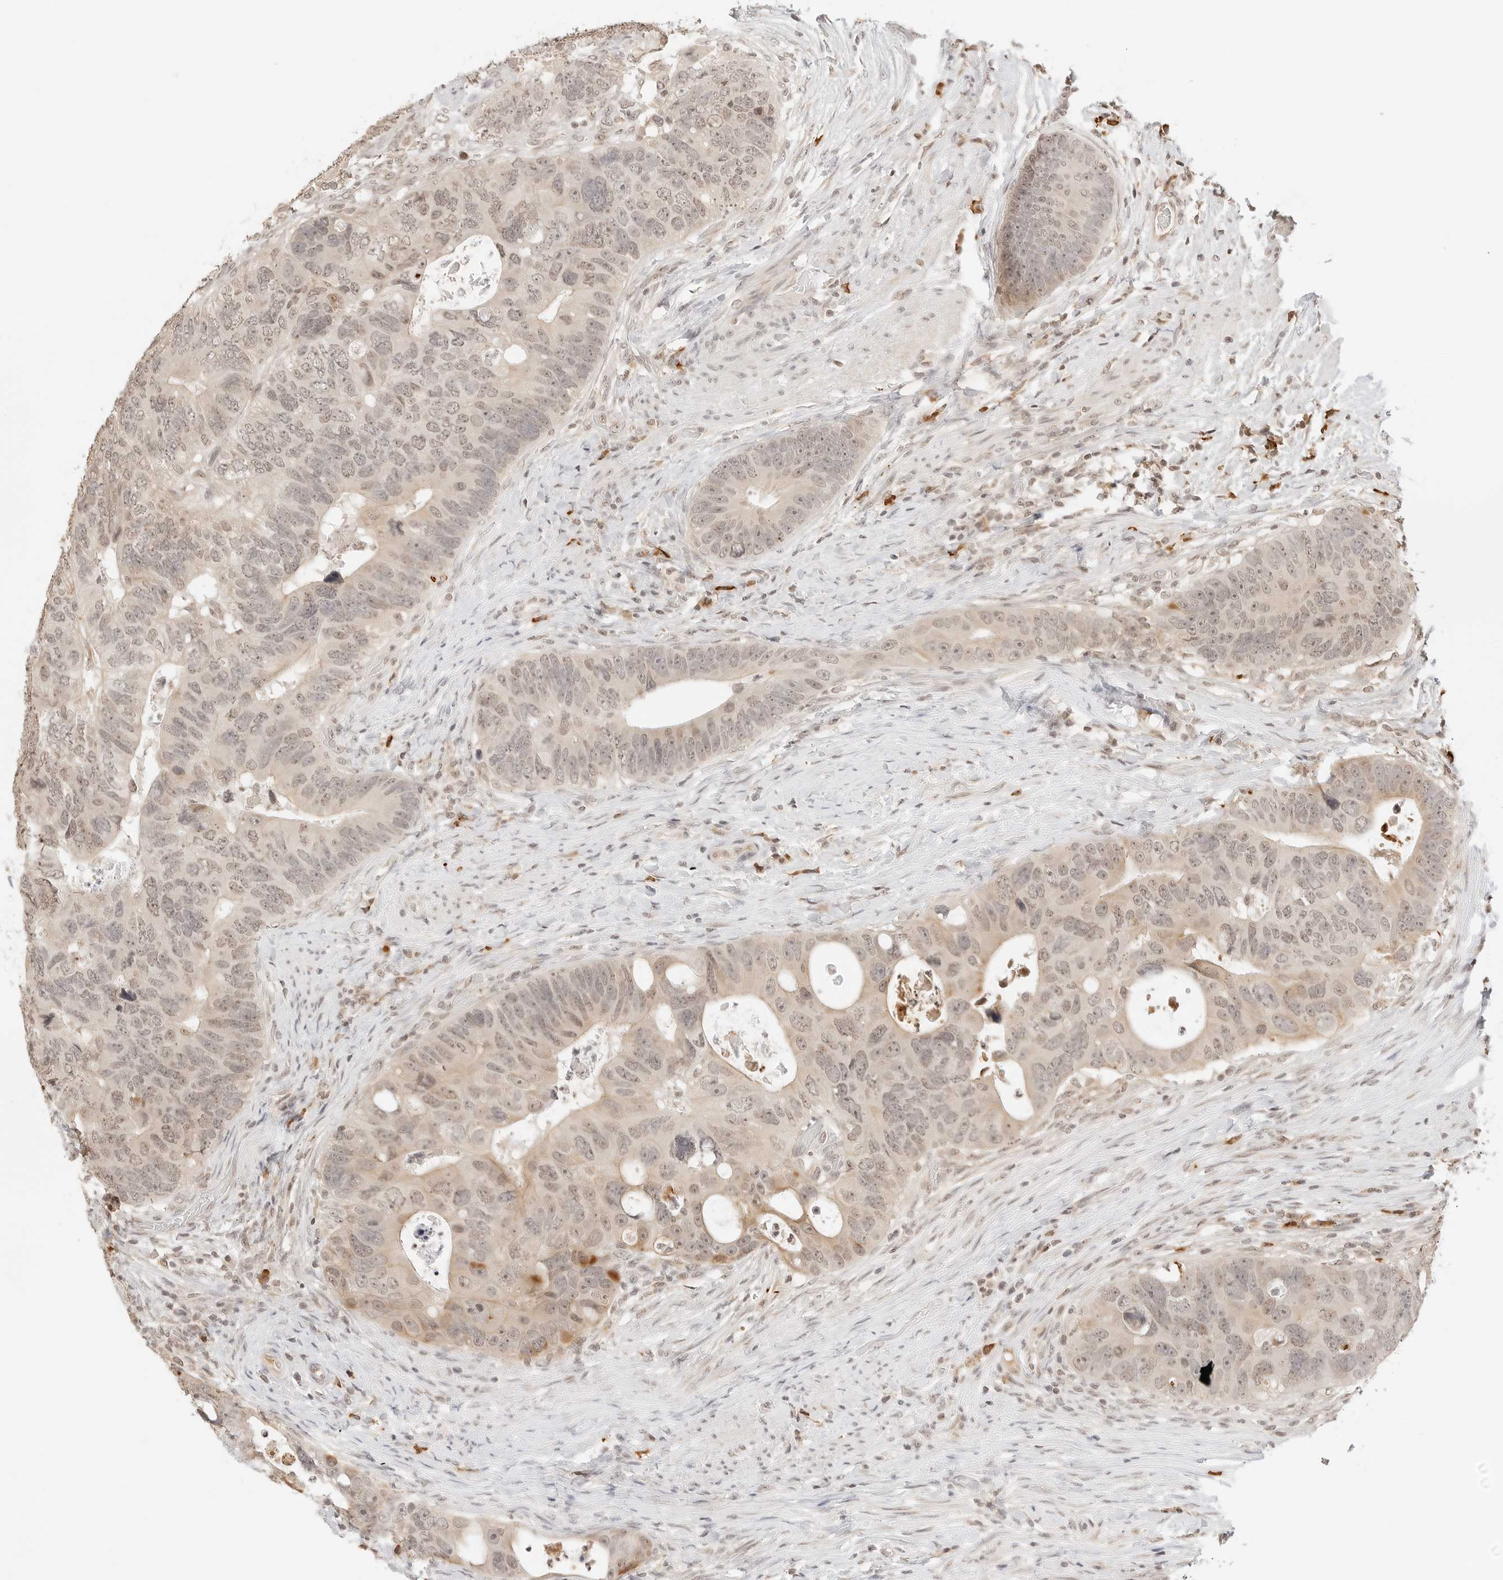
{"staining": {"intensity": "weak", "quantity": ">75%", "location": "cytoplasmic/membranous,nuclear"}, "tissue": "colorectal cancer", "cell_type": "Tumor cells", "image_type": "cancer", "snomed": [{"axis": "morphology", "description": "Adenocarcinoma, NOS"}, {"axis": "topography", "description": "Rectum"}], "caption": "Protein expression analysis of human colorectal cancer reveals weak cytoplasmic/membranous and nuclear expression in about >75% of tumor cells. The protein is stained brown, and the nuclei are stained in blue (DAB IHC with brightfield microscopy, high magnification).", "gene": "SEPTIN4", "patient": {"sex": "male", "age": 59}}